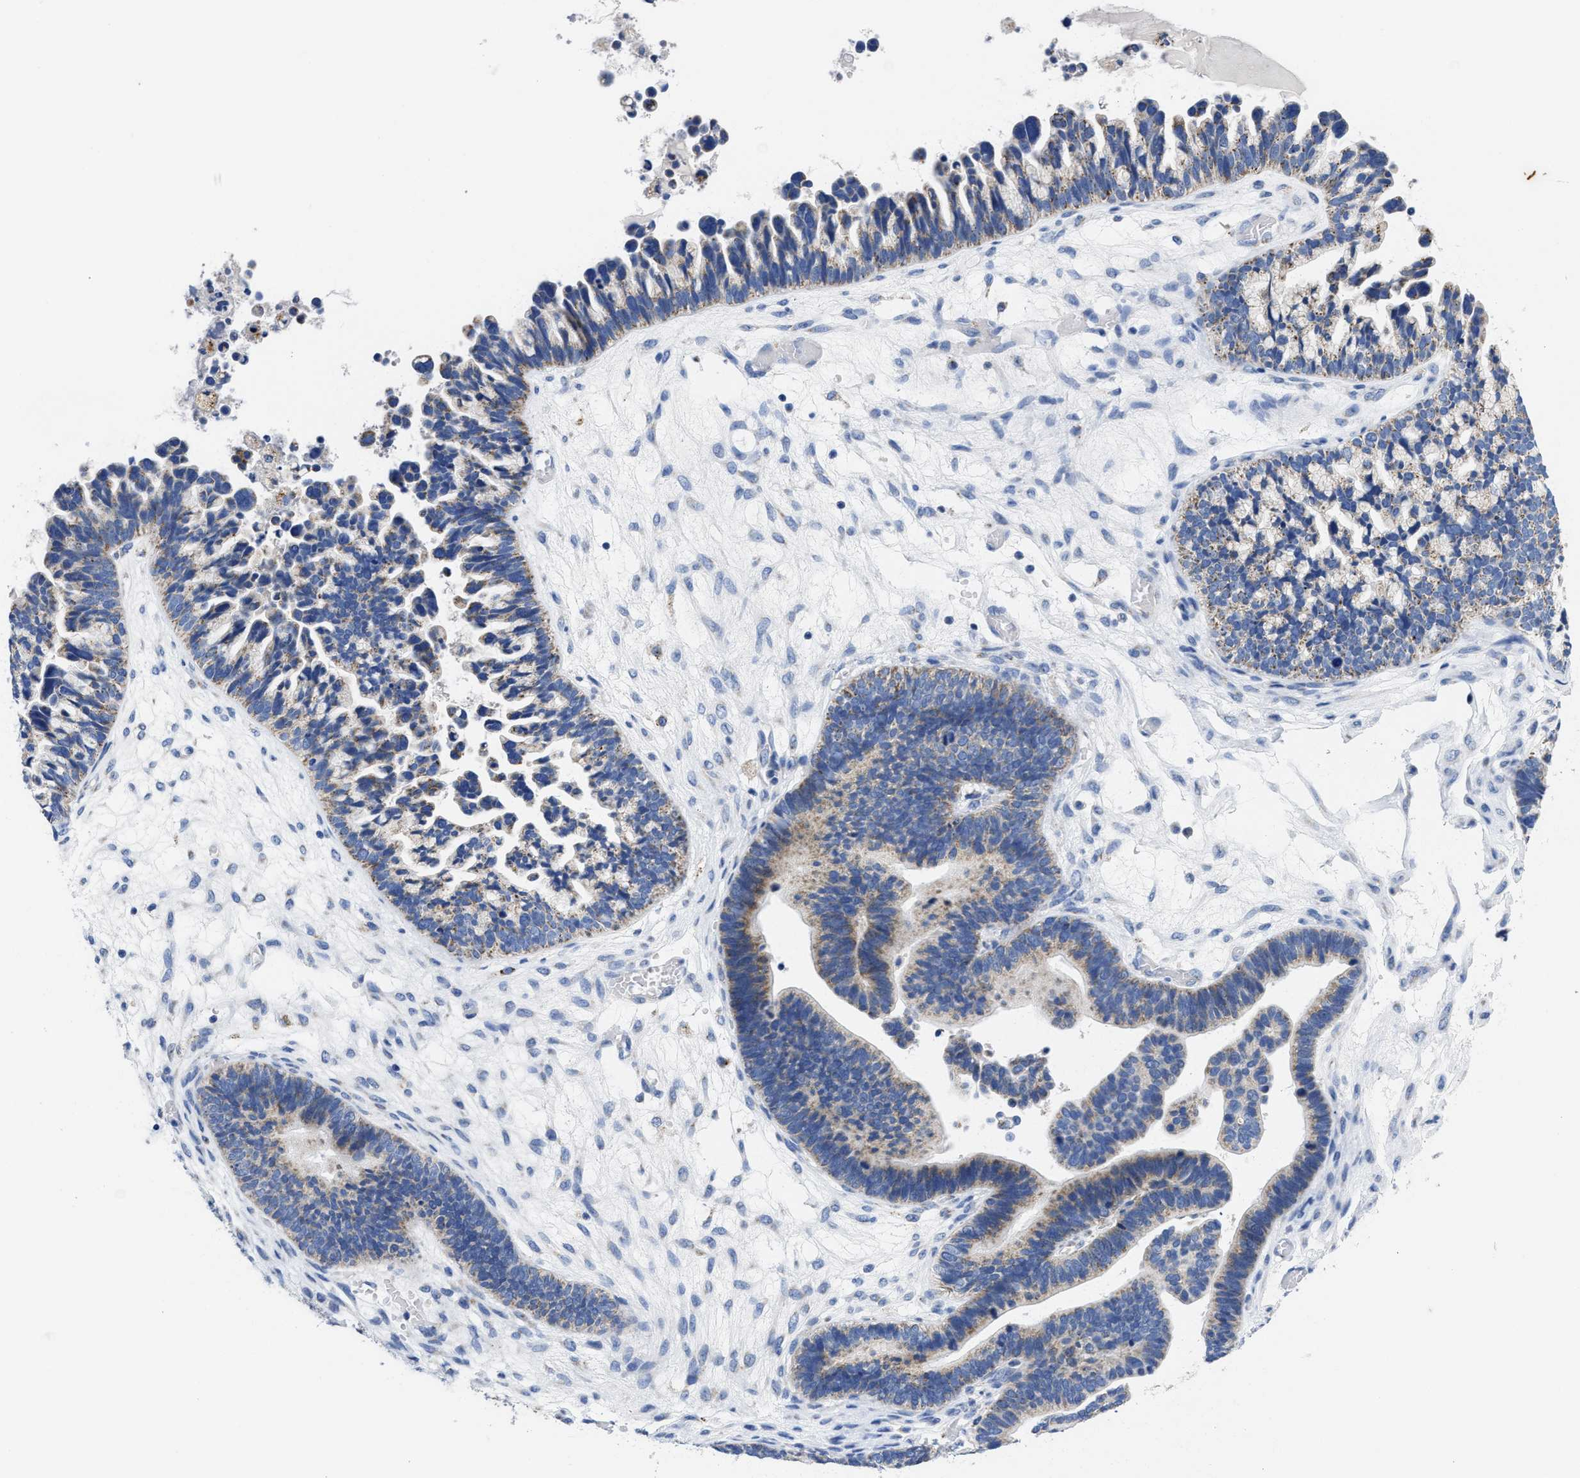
{"staining": {"intensity": "weak", "quantity": "25%-75%", "location": "cytoplasmic/membranous"}, "tissue": "ovarian cancer", "cell_type": "Tumor cells", "image_type": "cancer", "snomed": [{"axis": "morphology", "description": "Cystadenocarcinoma, serous, NOS"}, {"axis": "topography", "description": "Ovary"}], "caption": "This micrograph reveals immunohistochemistry (IHC) staining of human ovarian serous cystadenocarcinoma, with low weak cytoplasmic/membranous positivity in about 25%-75% of tumor cells.", "gene": "TBRG4", "patient": {"sex": "female", "age": 56}}